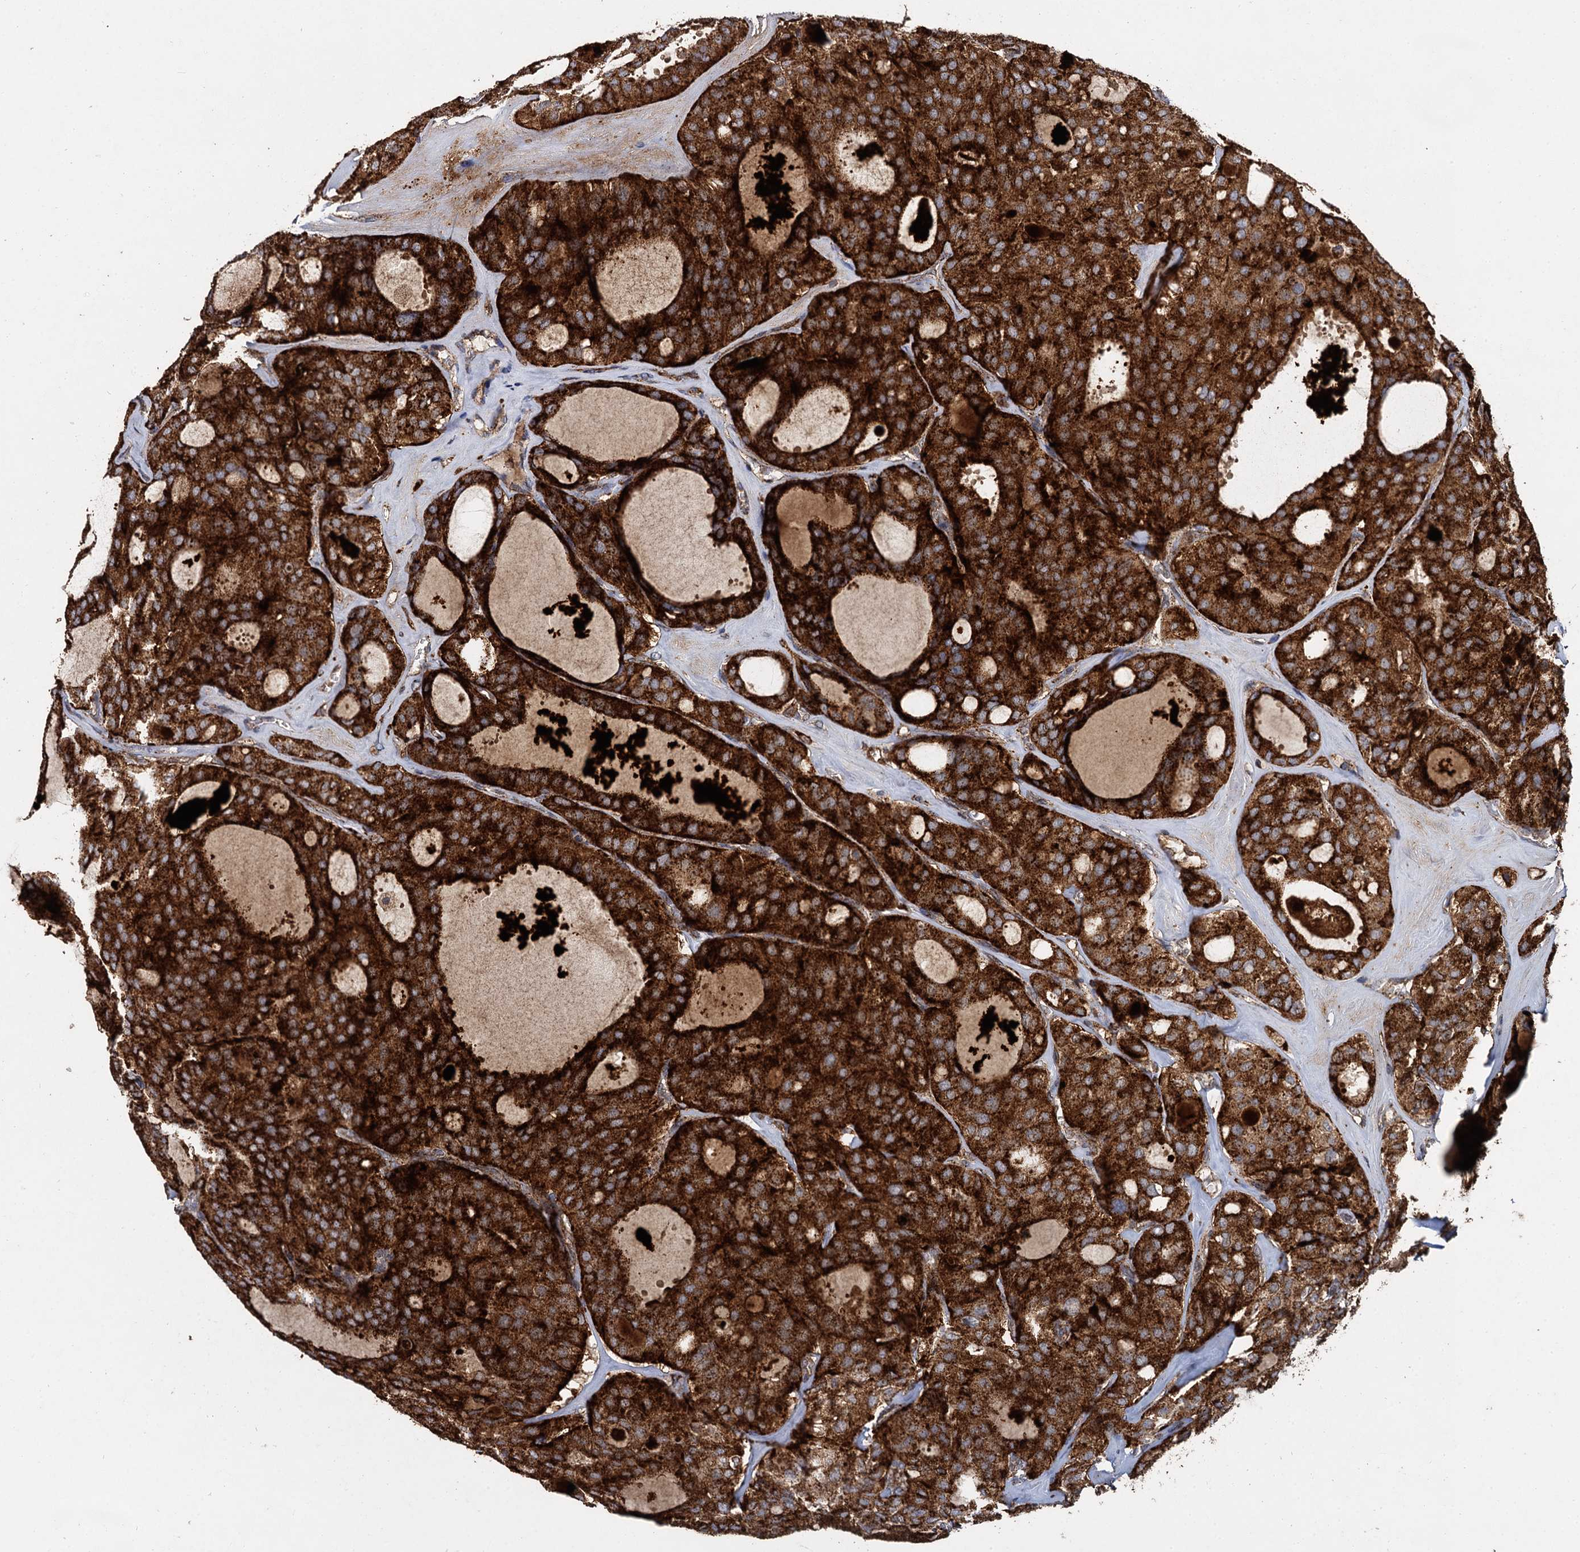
{"staining": {"intensity": "strong", "quantity": ">75%", "location": "cytoplasmic/membranous"}, "tissue": "thyroid cancer", "cell_type": "Tumor cells", "image_type": "cancer", "snomed": [{"axis": "morphology", "description": "Follicular adenoma carcinoma, NOS"}, {"axis": "topography", "description": "Thyroid gland"}], "caption": "IHC histopathology image of thyroid cancer (follicular adenoma carcinoma) stained for a protein (brown), which shows high levels of strong cytoplasmic/membranous positivity in about >75% of tumor cells.", "gene": "GBA1", "patient": {"sex": "male", "age": 75}}